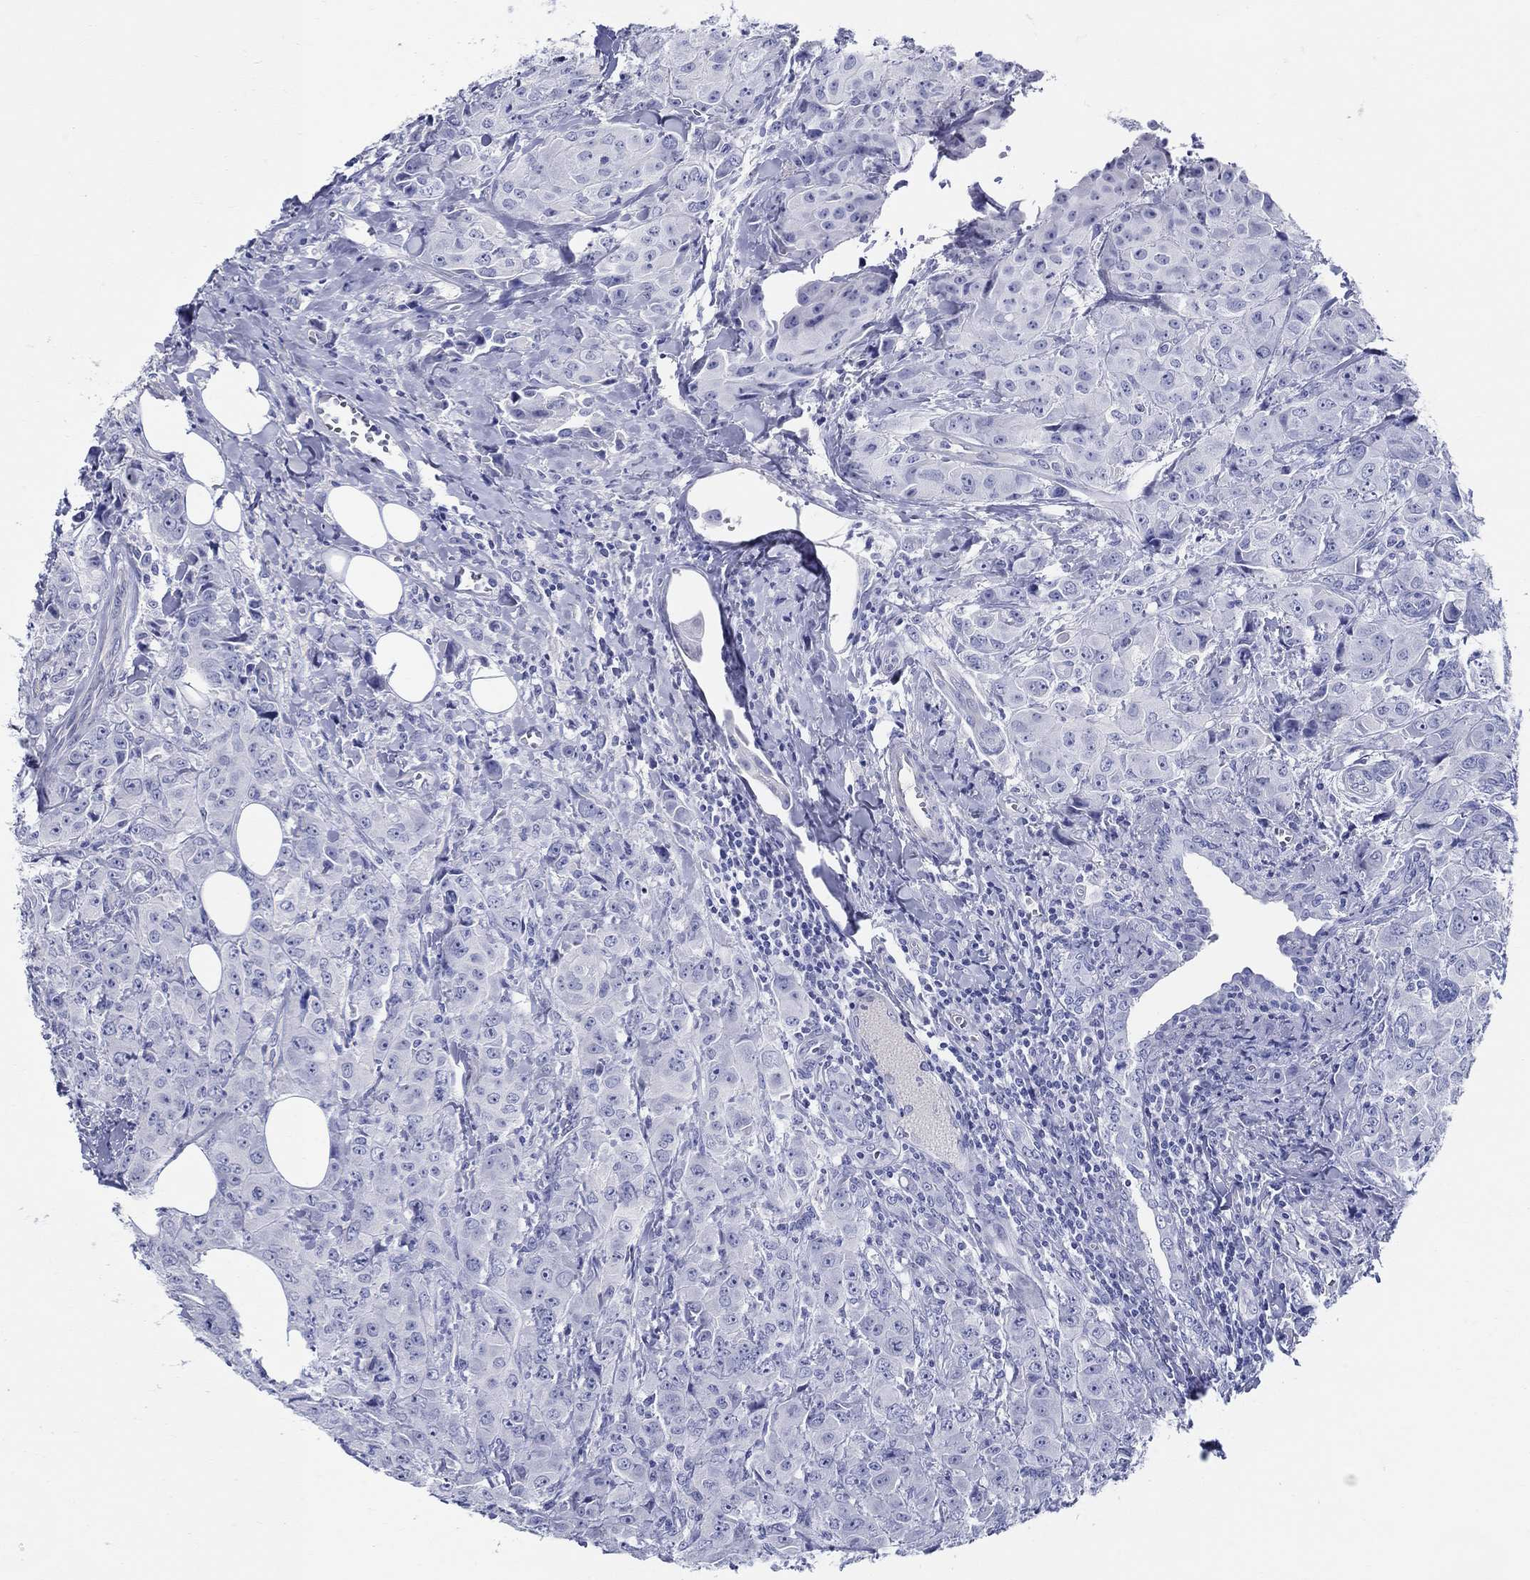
{"staining": {"intensity": "negative", "quantity": "none", "location": "none"}, "tissue": "breast cancer", "cell_type": "Tumor cells", "image_type": "cancer", "snomed": [{"axis": "morphology", "description": "Duct carcinoma"}, {"axis": "topography", "description": "Breast"}], "caption": "Protein analysis of breast invasive ductal carcinoma reveals no significant positivity in tumor cells.", "gene": "CRYGS", "patient": {"sex": "female", "age": 43}}